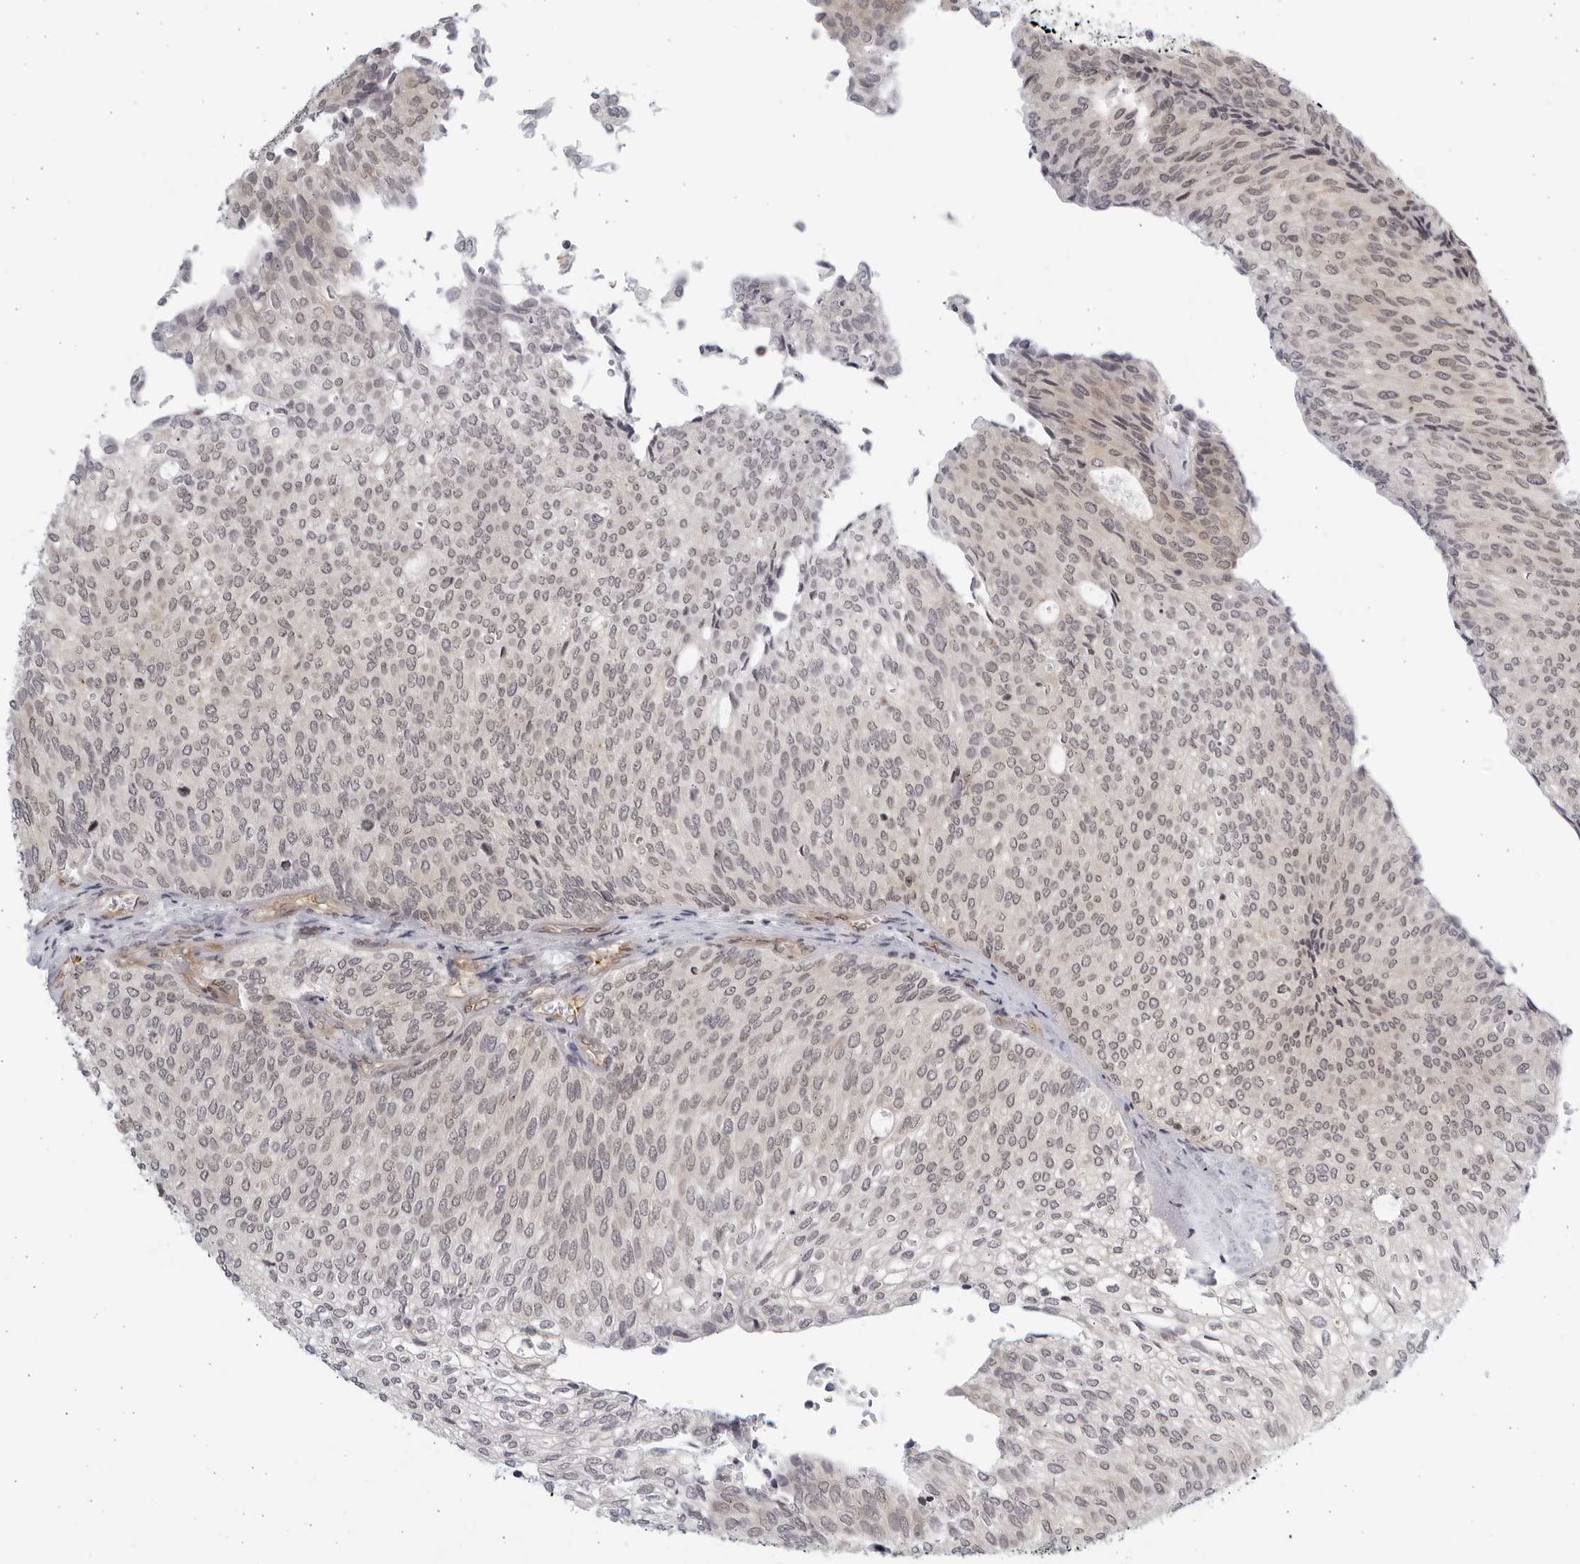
{"staining": {"intensity": "weak", "quantity": "25%-75%", "location": "nuclear"}, "tissue": "urothelial cancer", "cell_type": "Tumor cells", "image_type": "cancer", "snomed": [{"axis": "morphology", "description": "Urothelial carcinoma, Low grade"}, {"axis": "topography", "description": "Urinary bladder"}], "caption": "Human urothelial carcinoma (low-grade) stained with a protein marker displays weak staining in tumor cells.", "gene": "SERTAD4", "patient": {"sex": "female", "age": 79}}